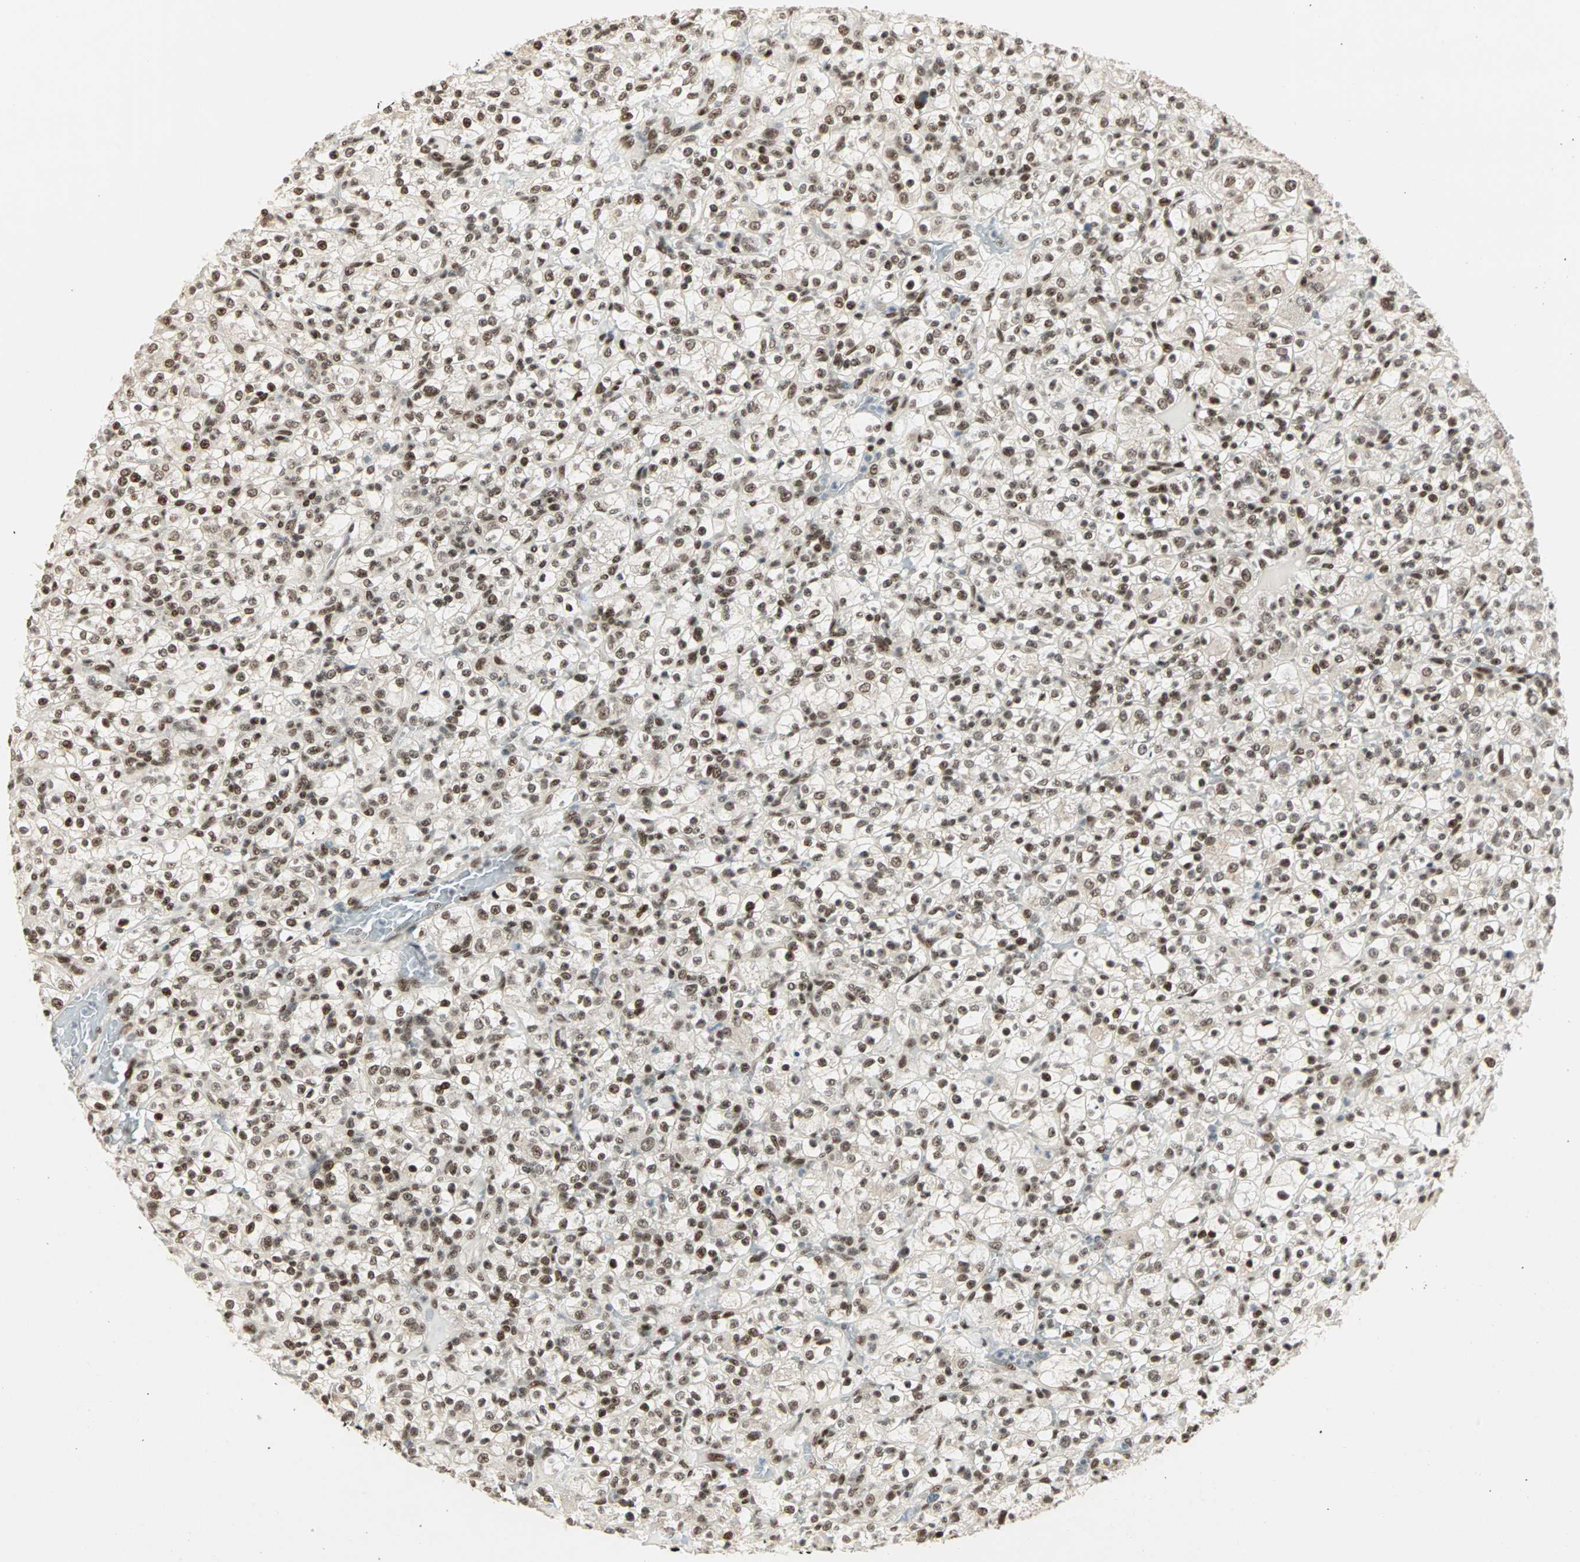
{"staining": {"intensity": "strong", "quantity": ">75%", "location": "nuclear"}, "tissue": "renal cancer", "cell_type": "Tumor cells", "image_type": "cancer", "snomed": [{"axis": "morphology", "description": "Normal tissue, NOS"}, {"axis": "morphology", "description": "Adenocarcinoma, NOS"}, {"axis": "topography", "description": "Kidney"}], "caption": "This image shows renal cancer (adenocarcinoma) stained with IHC to label a protein in brown. The nuclear of tumor cells show strong positivity for the protein. Nuclei are counter-stained blue.", "gene": "BLM", "patient": {"sex": "female", "age": 72}}